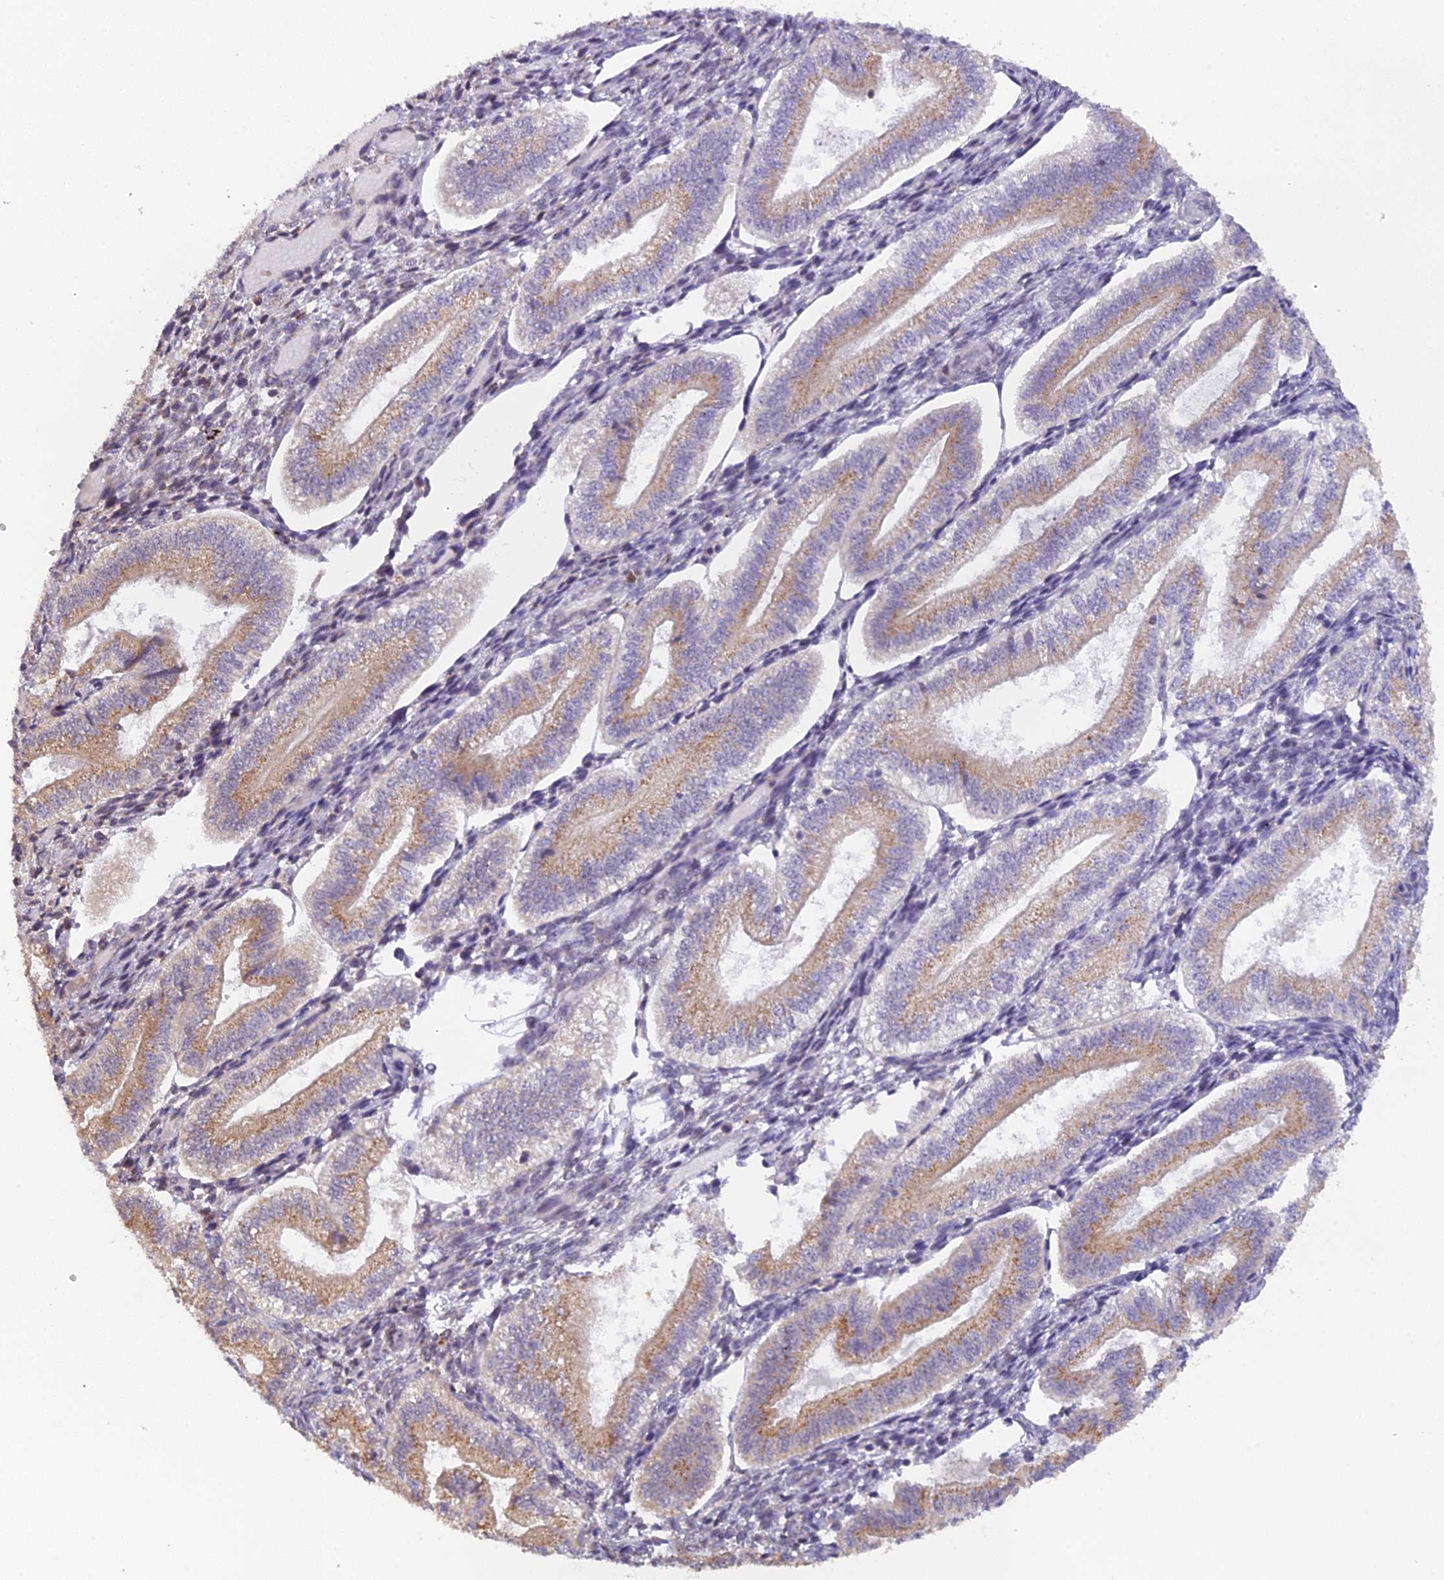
{"staining": {"intensity": "weak", "quantity": "<25%", "location": "cytoplasmic/membranous"}, "tissue": "endometrium", "cell_type": "Cells in endometrial stroma", "image_type": "normal", "snomed": [{"axis": "morphology", "description": "Normal tissue, NOS"}, {"axis": "topography", "description": "Endometrium"}], "caption": "Immunohistochemistry (IHC) photomicrograph of unremarkable endometrium stained for a protein (brown), which reveals no positivity in cells in endometrial stroma. (DAB IHC visualized using brightfield microscopy, high magnification).", "gene": "SNX17", "patient": {"sex": "female", "age": 34}}